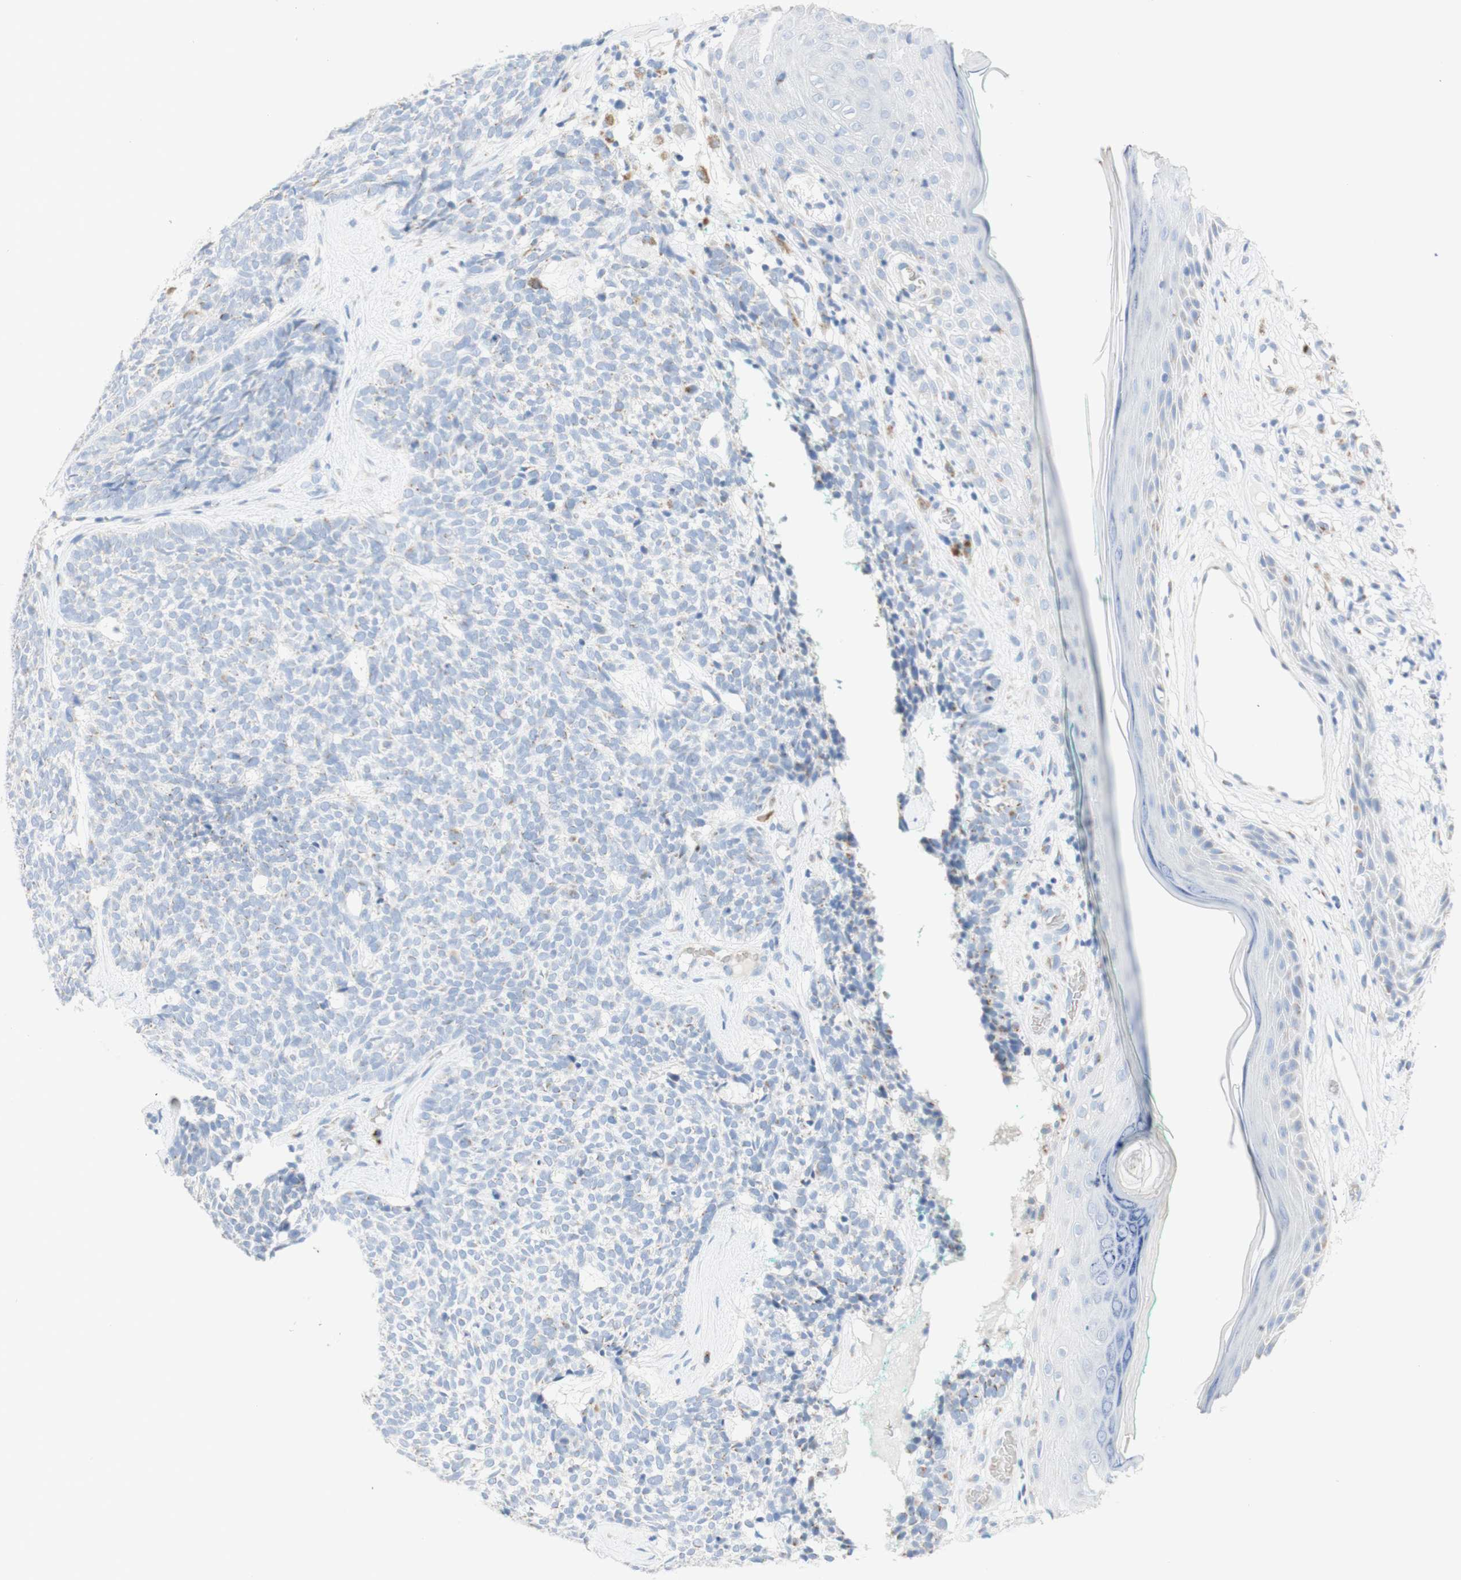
{"staining": {"intensity": "weak", "quantity": "<25%", "location": "cytoplasmic/membranous"}, "tissue": "skin cancer", "cell_type": "Tumor cells", "image_type": "cancer", "snomed": [{"axis": "morphology", "description": "Basal cell carcinoma"}, {"axis": "topography", "description": "Skin"}], "caption": "Immunohistochemistry of basal cell carcinoma (skin) displays no staining in tumor cells.", "gene": "MANEA", "patient": {"sex": "female", "age": 84}}